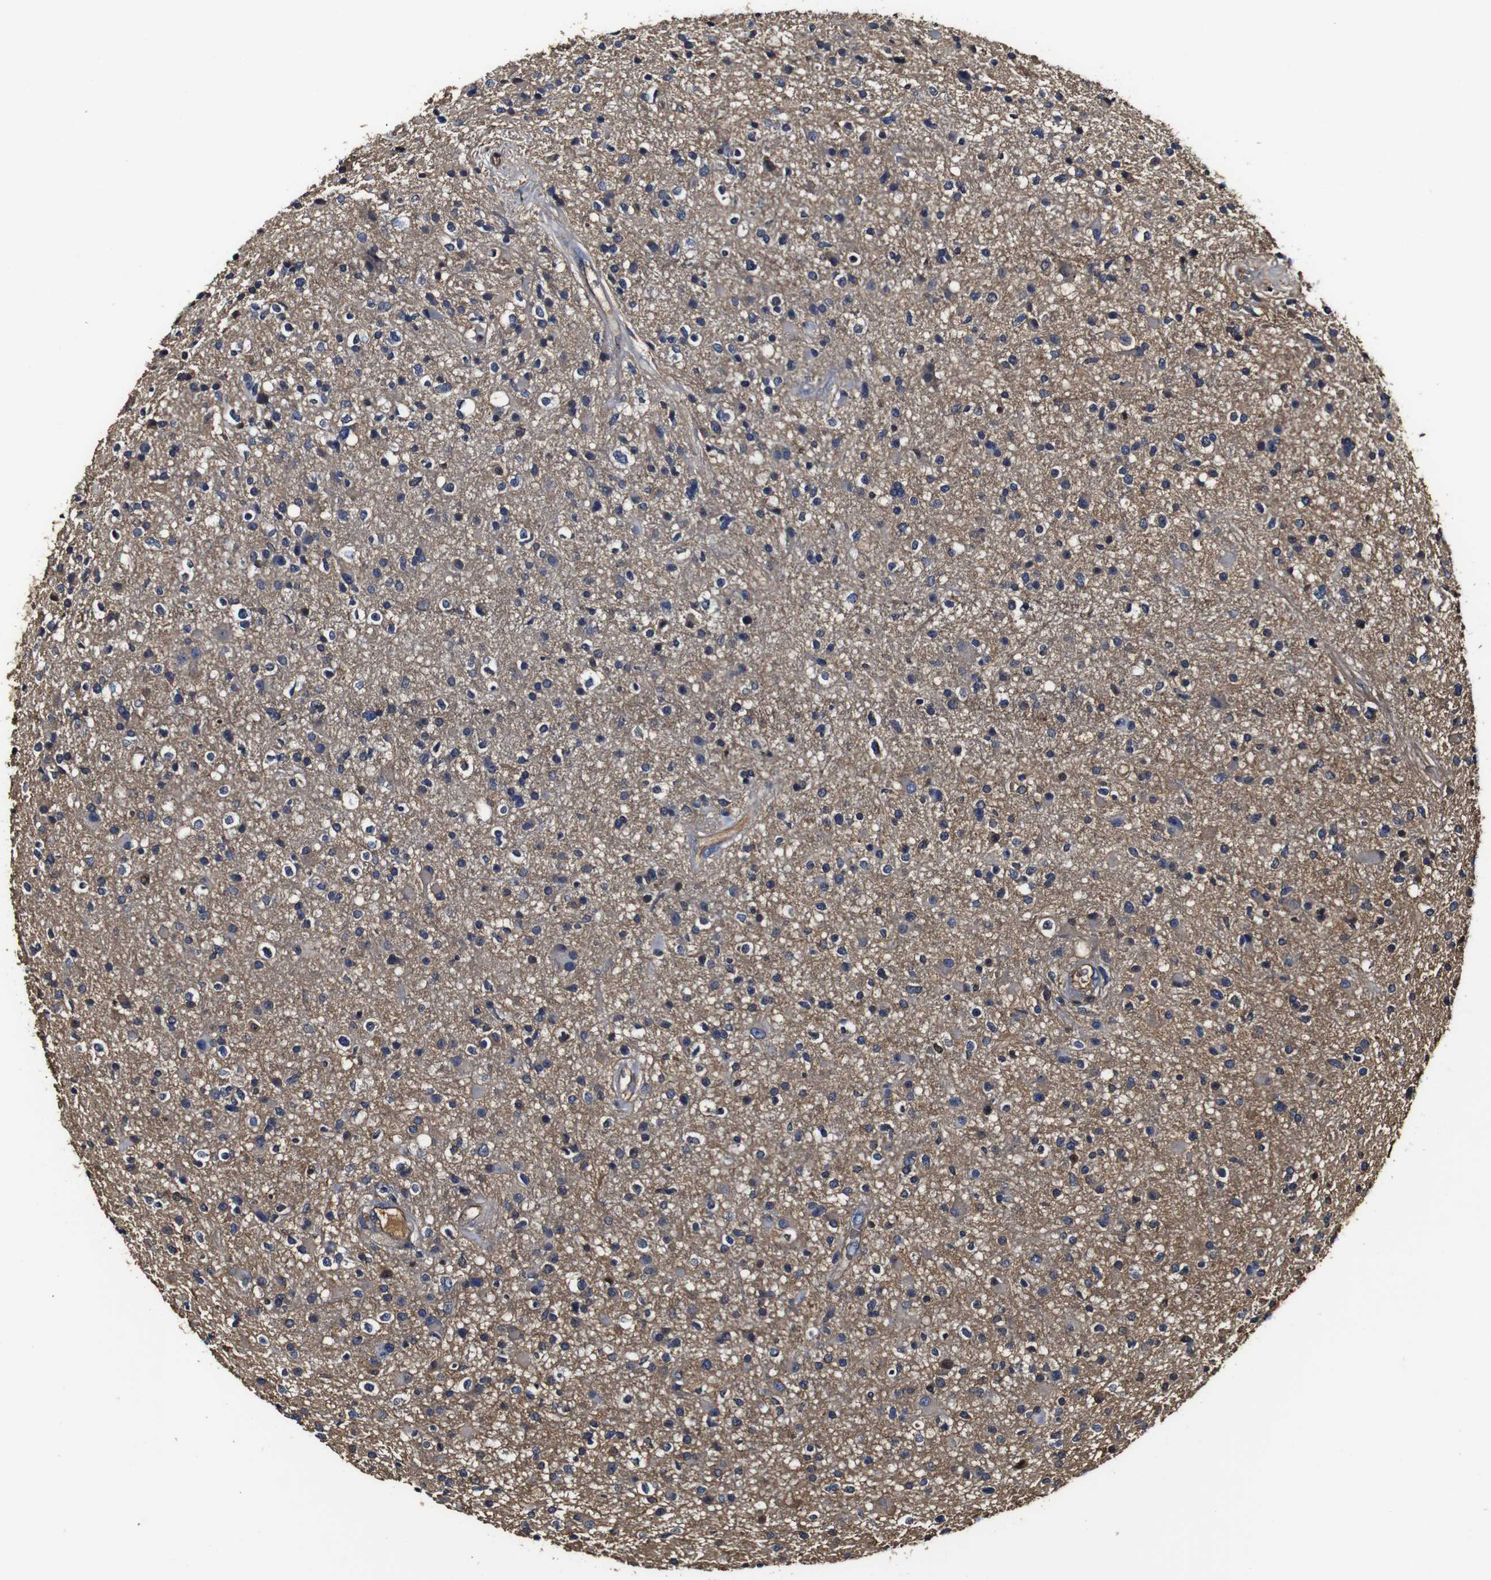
{"staining": {"intensity": "weak", "quantity": "<25%", "location": "cytoplasmic/membranous"}, "tissue": "glioma", "cell_type": "Tumor cells", "image_type": "cancer", "snomed": [{"axis": "morphology", "description": "Glioma, malignant, High grade"}, {"axis": "topography", "description": "Brain"}], "caption": "An IHC photomicrograph of glioma is shown. There is no staining in tumor cells of glioma. (Brightfield microscopy of DAB immunohistochemistry at high magnification).", "gene": "MSN", "patient": {"sex": "male", "age": 33}}